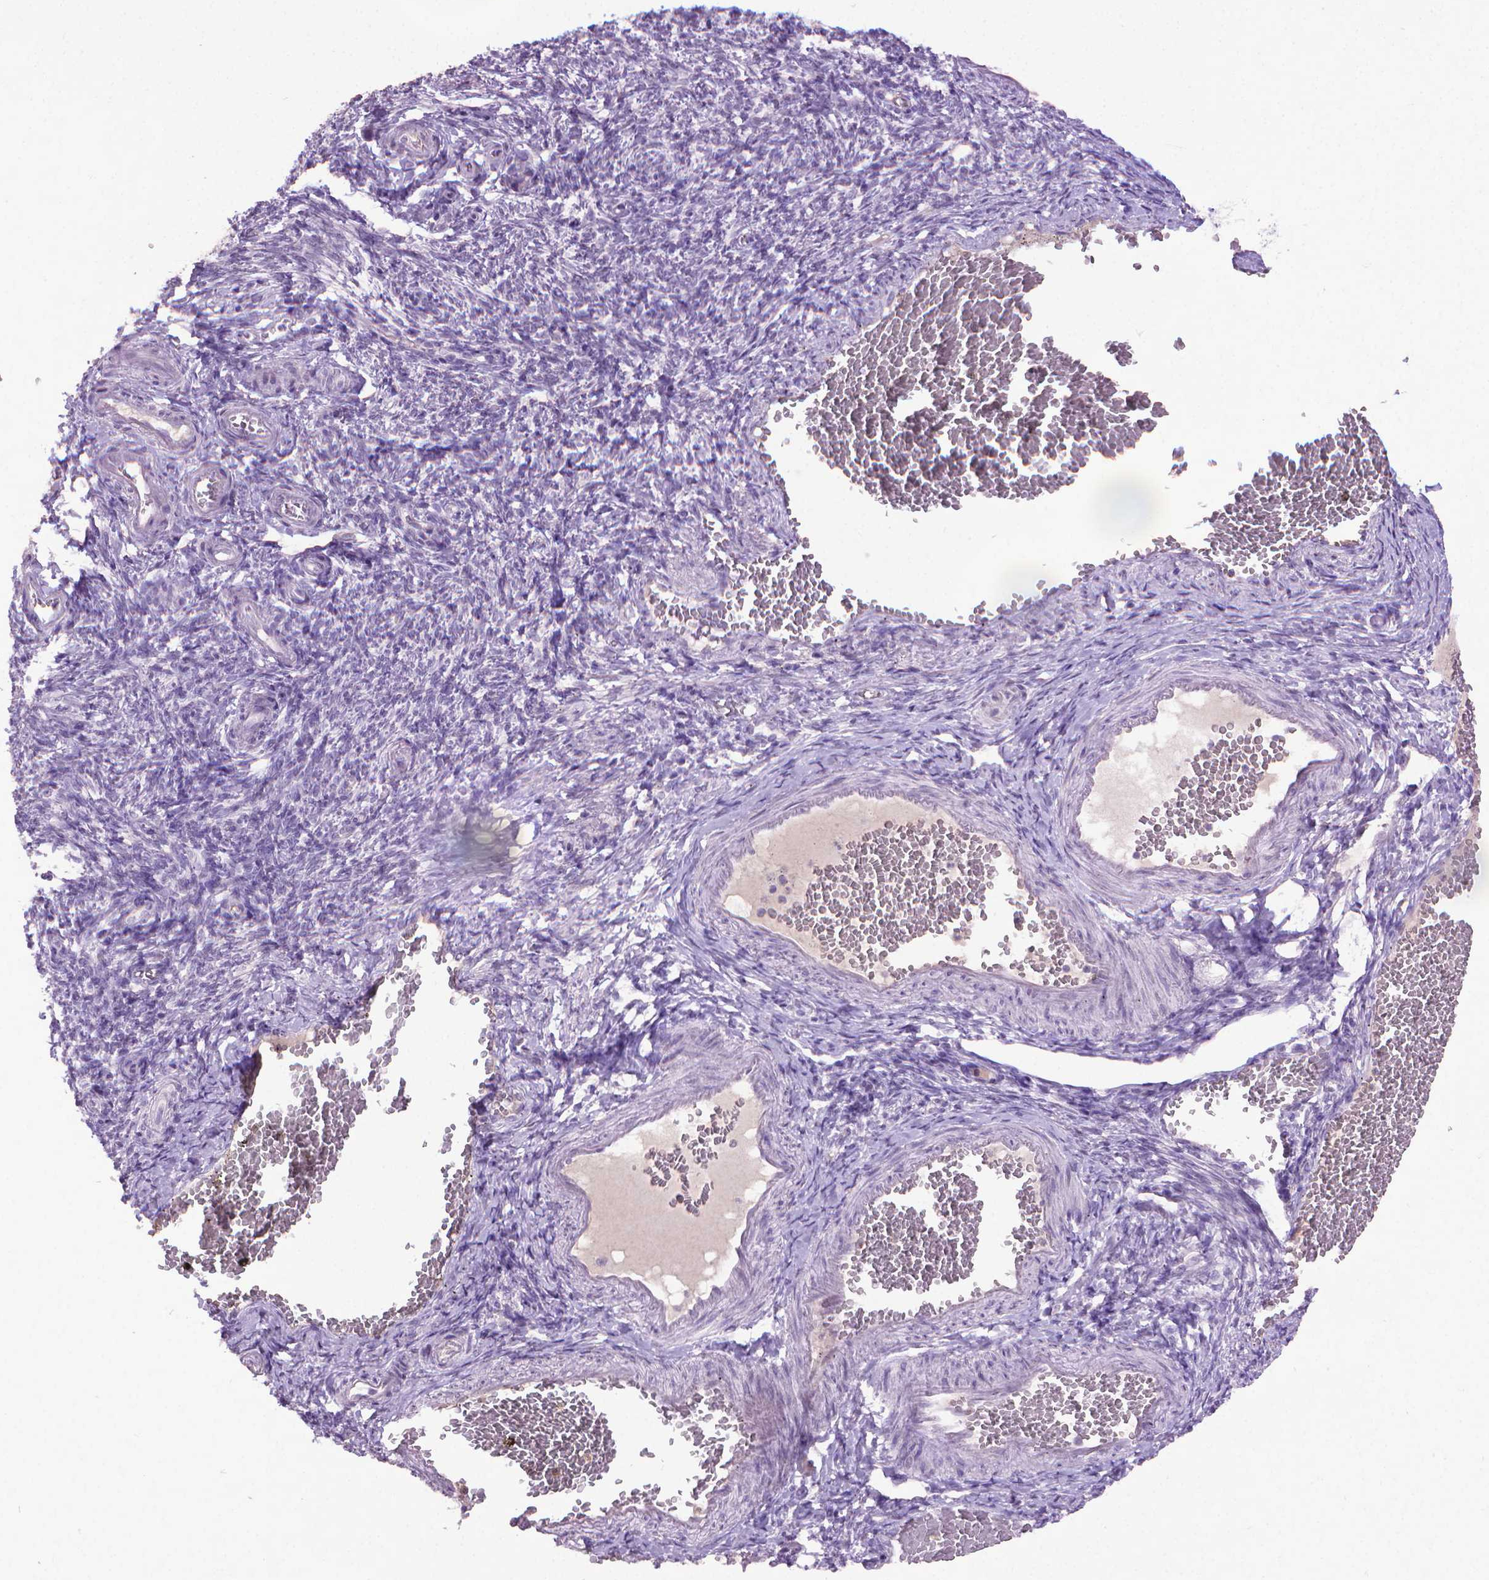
{"staining": {"intensity": "negative", "quantity": "none", "location": "none"}, "tissue": "ovary", "cell_type": "Follicle cells", "image_type": "normal", "snomed": [{"axis": "morphology", "description": "Normal tissue, NOS"}, {"axis": "topography", "description": "Ovary"}], "caption": "IHC photomicrograph of normal human ovary stained for a protein (brown), which reveals no expression in follicle cells. (DAB (3,3'-diaminobenzidine) immunohistochemistry with hematoxylin counter stain).", "gene": "KMO", "patient": {"sex": "female", "age": 39}}